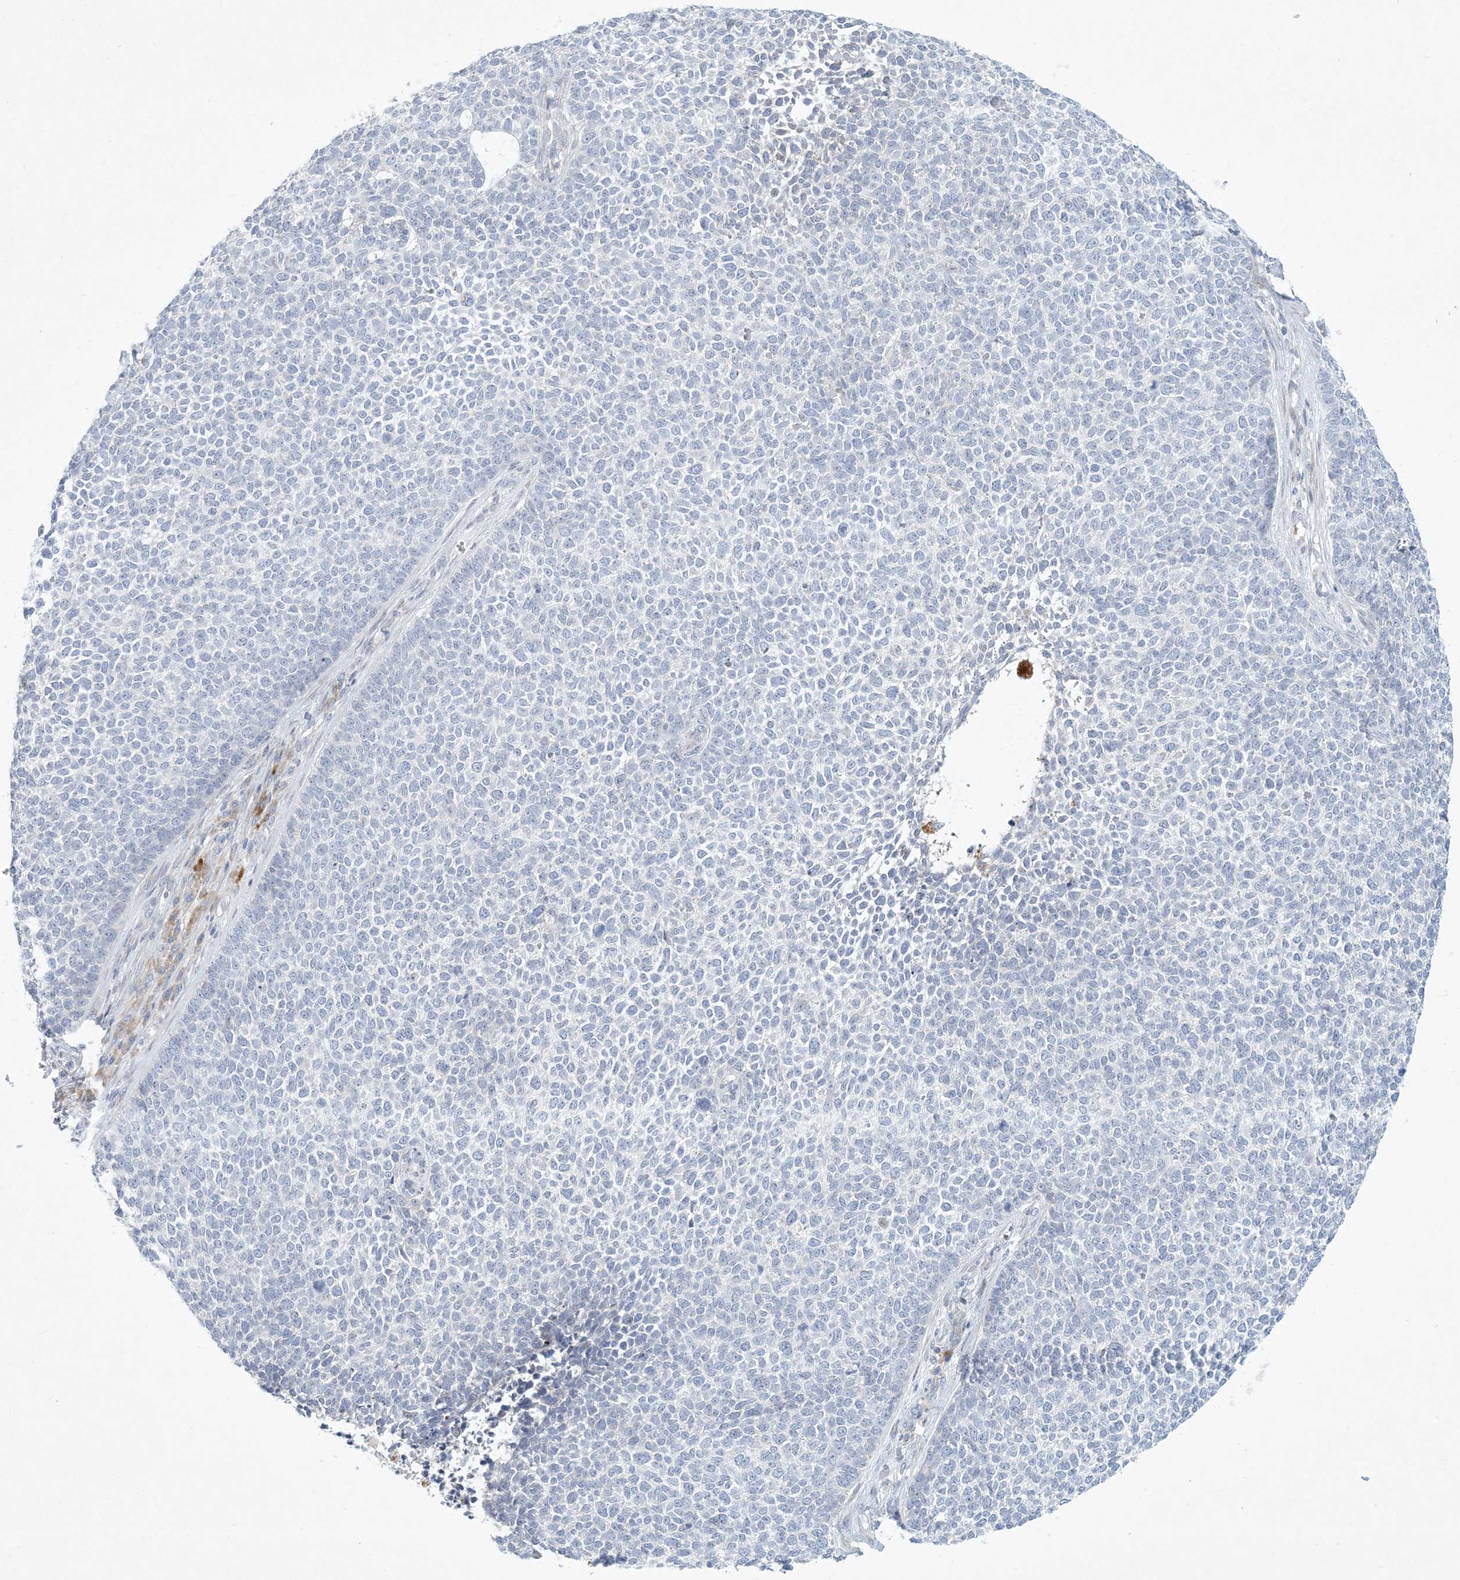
{"staining": {"intensity": "negative", "quantity": "none", "location": "none"}, "tissue": "skin cancer", "cell_type": "Tumor cells", "image_type": "cancer", "snomed": [{"axis": "morphology", "description": "Basal cell carcinoma"}, {"axis": "topography", "description": "Skin"}], "caption": "The immunohistochemistry image has no significant expression in tumor cells of basal cell carcinoma (skin) tissue.", "gene": "ZNF385D", "patient": {"sex": "female", "age": 84}}